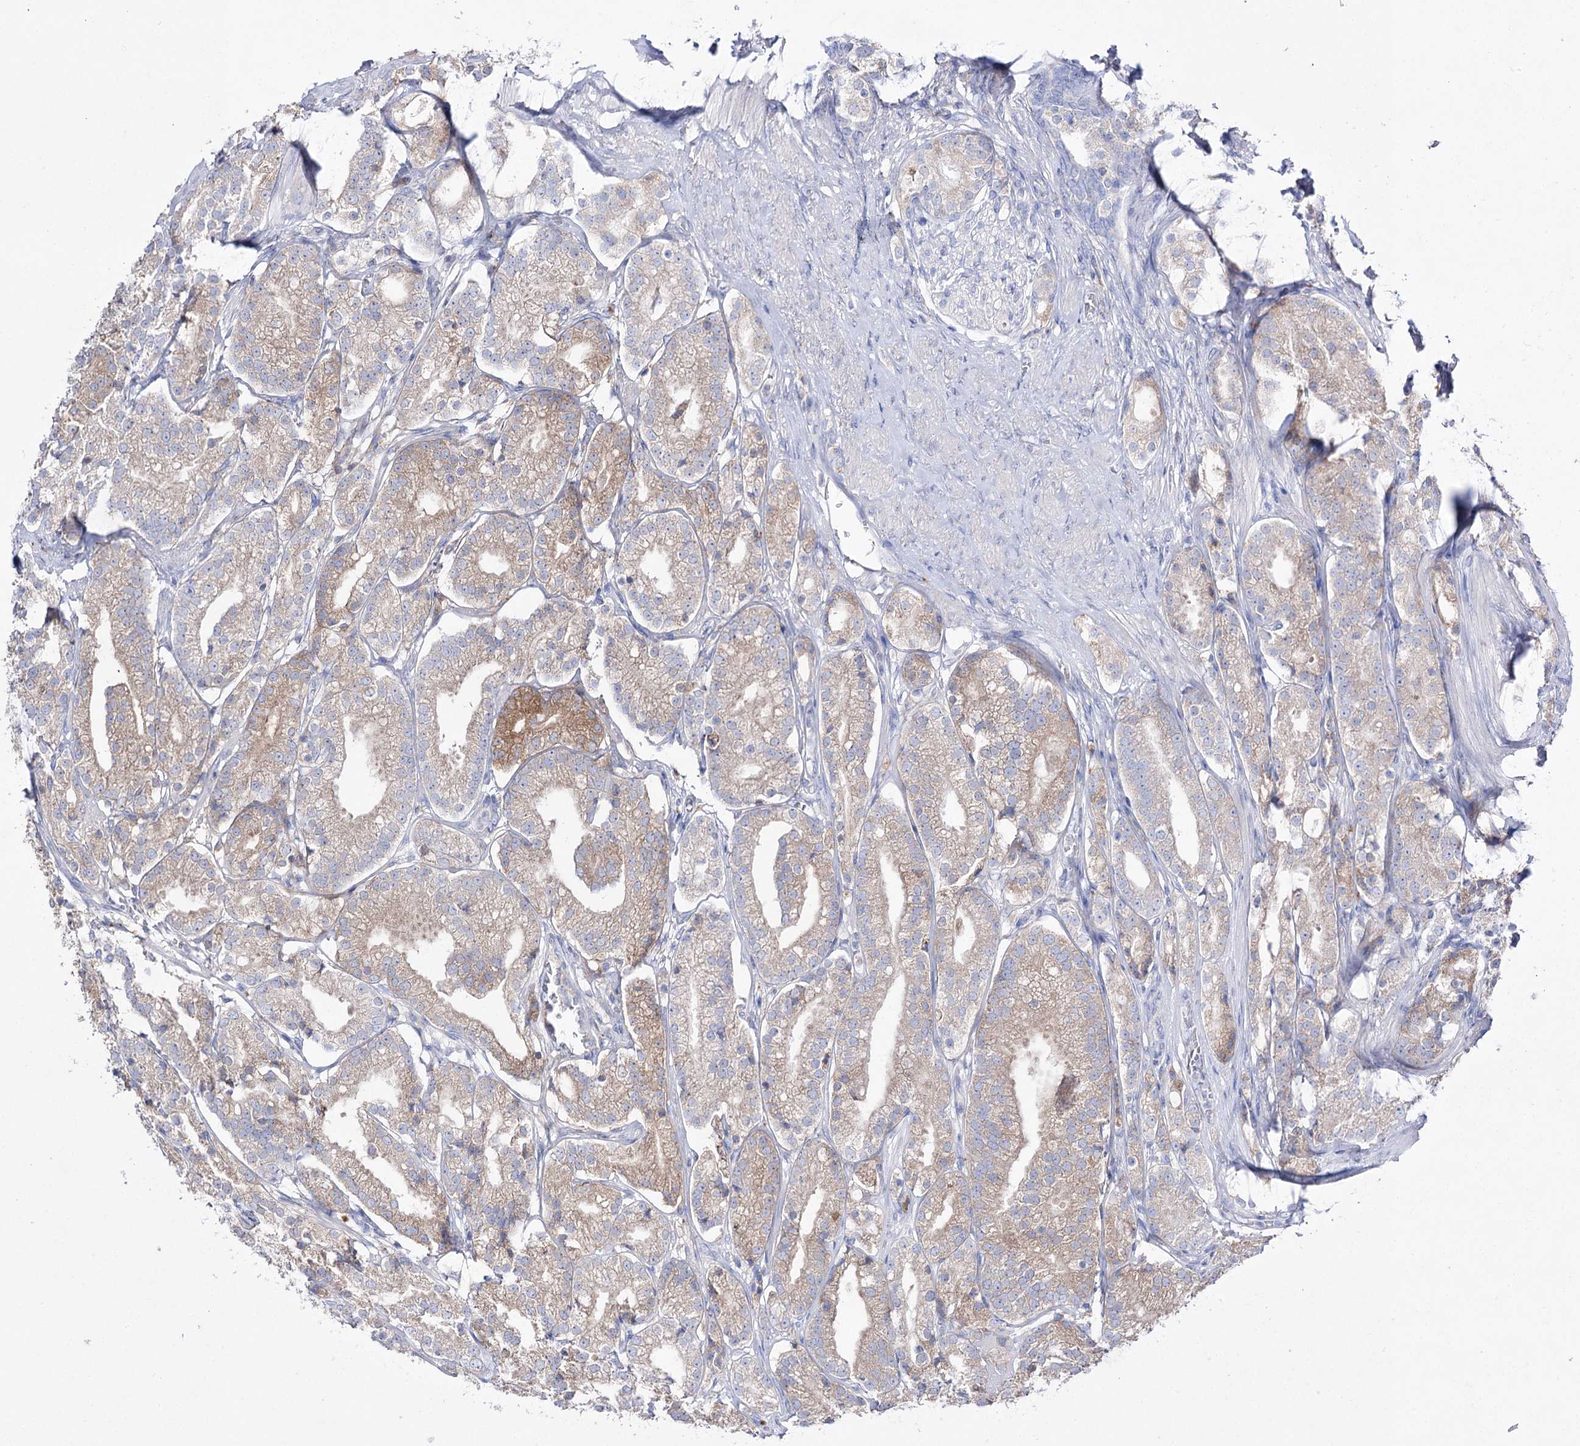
{"staining": {"intensity": "moderate", "quantity": "25%-75%", "location": "cytoplasmic/membranous"}, "tissue": "prostate cancer", "cell_type": "Tumor cells", "image_type": "cancer", "snomed": [{"axis": "morphology", "description": "Adenocarcinoma, High grade"}, {"axis": "topography", "description": "Prostate"}], "caption": "Immunohistochemistry micrograph of neoplastic tissue: high-grade adenocarcinoma (prostate) stained using immunohistochemistry displays medium levels of moderate protein expression localized specifically in the cytoplasmic/membranous of tumor cells, appearing as a cytoplasmic/membranous brown color.", "gene": "NAGLU", "patient": {"sex": "male", "age": 69}}